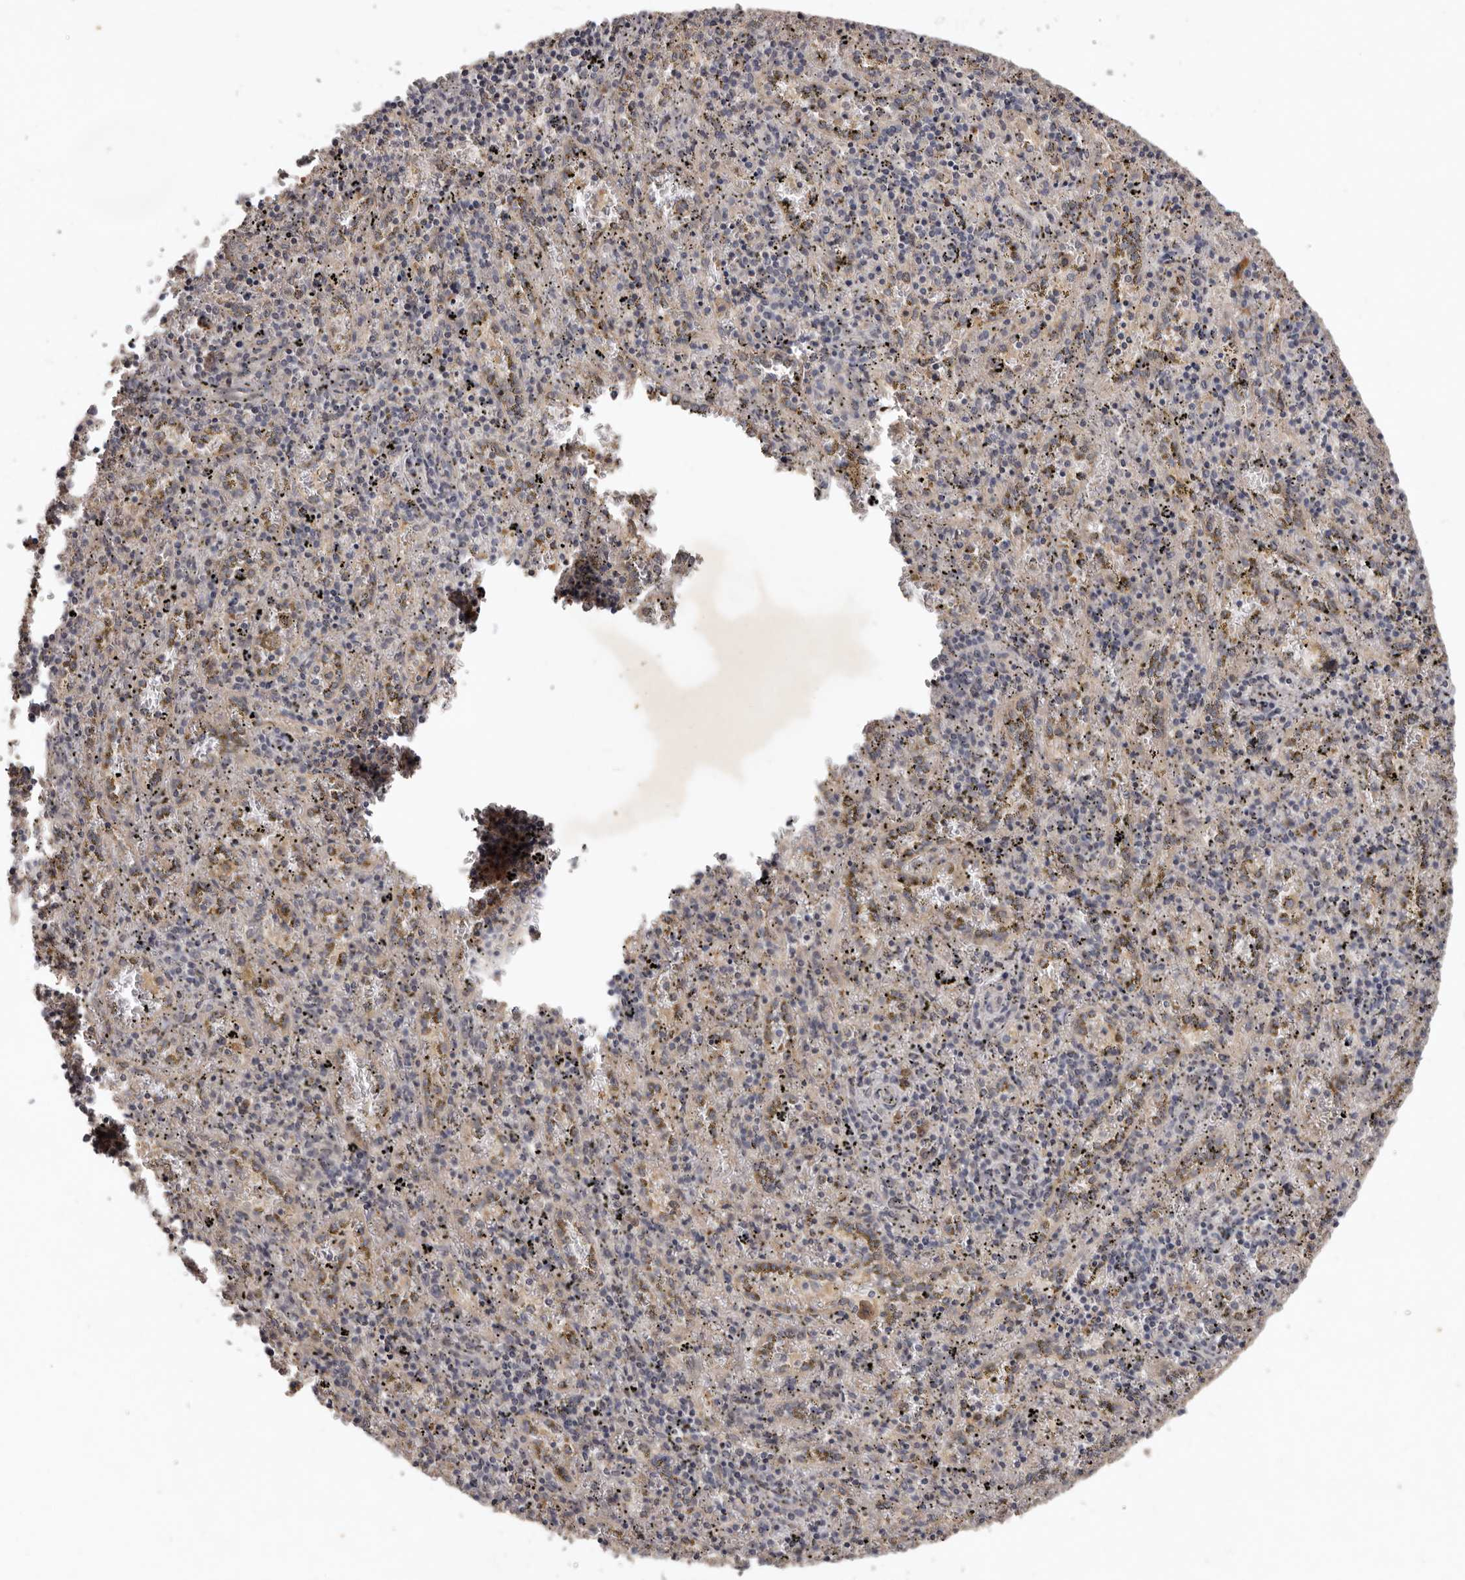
{"staining": {"intensity": "moderate", "quantity": "<25%", "location": "cytoplasmic/membranous"}, "tissue": "spleen", "cell_type": "Cells in red pulp", "image_type": "normal", "snomed": [{"axis": "morphology", "description": "Normal tissue, NOS"}, {"axis": "topography", "description": "Spleen"}], "caption": "DAB (3,3'-diaminobenzidine) immunohistochemical staining of unremarkable spleen reveals moderate cytoplasmic/membranous protein positivity in approximately <25% of cells in red pulp.", "gene": "NMUR1", "patient": {"sex": "male", "age": 11}}